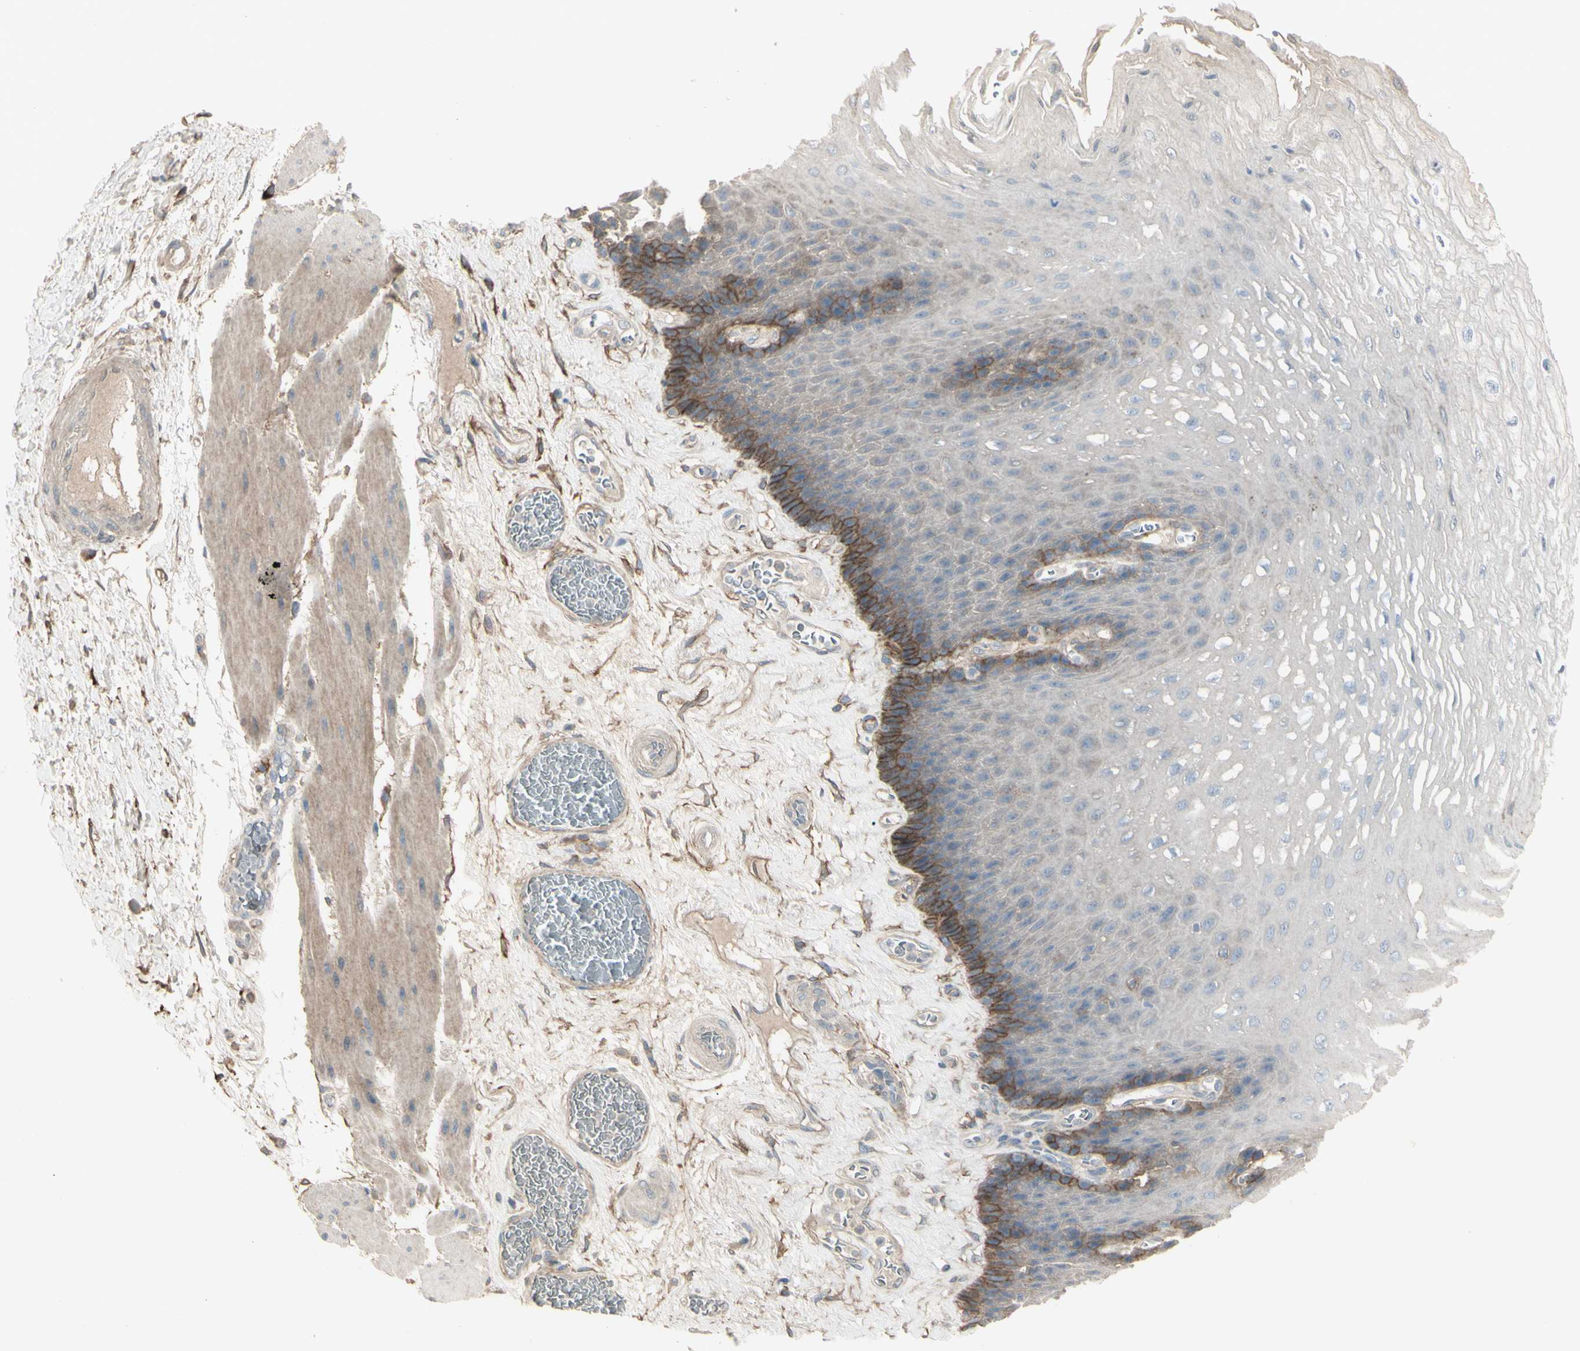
{"staining": {"intensity": "moderate", "quantity": "25%-75%", "location": "cytoplasmic/membranous"}, "tissue": "esophagus", "cell_type": "Squamous epithelial cells", "image_type": "normal", "snomed": [{"axis": "morphology", "description": "Normal tissue, NOS"}, {"axis": "topography", "description": "Esophagus"}], "caption": "Immunohistochemistry (IHC) photomicrograph of unremarkable human esophagus stained for a protein (brown), which shows medium levels of moderate cytoplasmic/membranous positivity in approximately 25%-75% of squamous epithelial cells.", "gene": "CD276", "patient": {"sex": "female", "age": 72}}